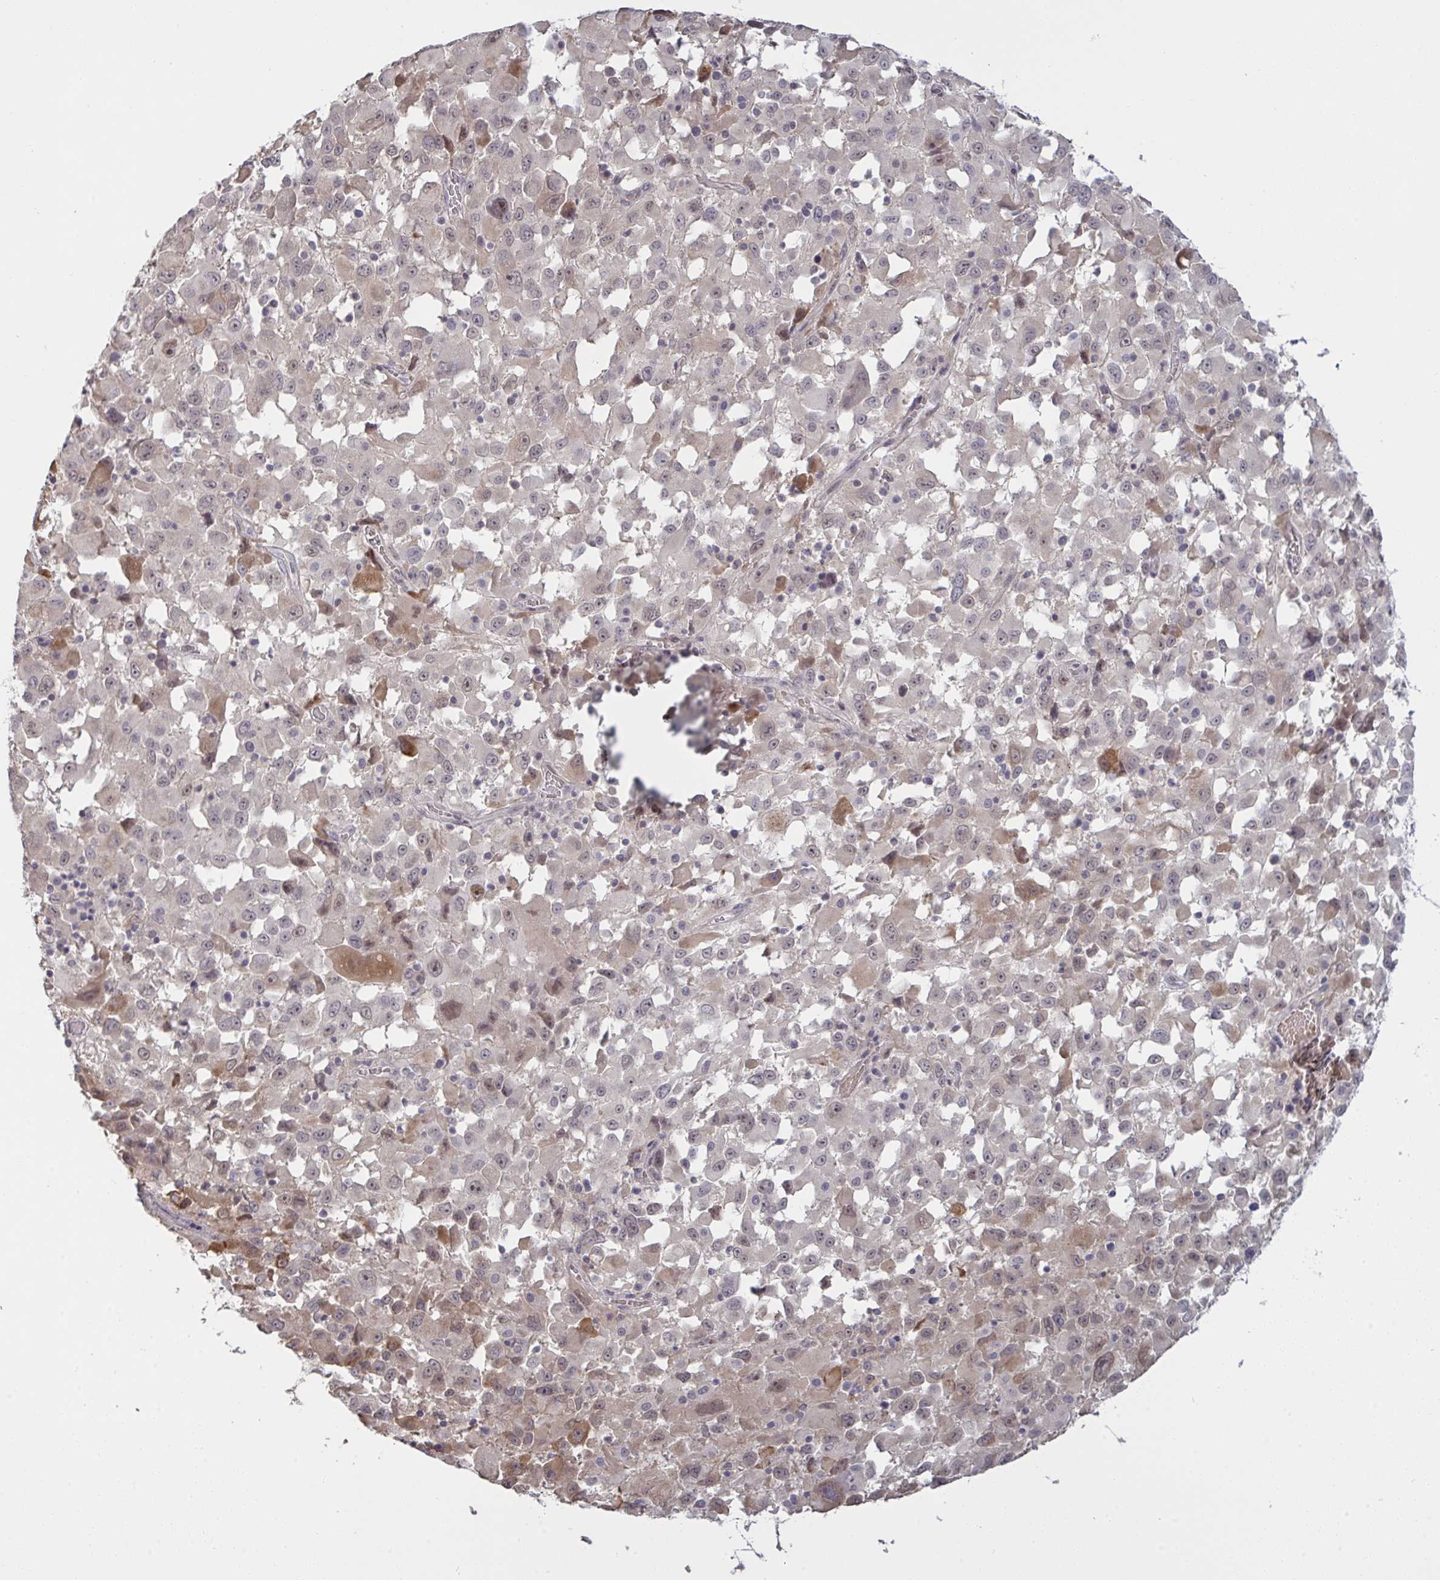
{"staining": {"intensity": "moderate", "quantity": "<25%", "location": "cytoplasmic/membranous,nuclear"}, "tissue": "melanoma", "cell_type": "Tumor cells", "image_type": "cancer", "snomed": [{"axis": "morphology", "description": "Malignant melanoma, Metastatic site"}, {"axis": "topography", "description": "Soft tissue"}], "caption": "This is an image of IHC staining of melanoma, which shows moderate staining in the cytoplasmic/membranous and nuclear of tumor cells.", "gene": "ZNF784", "patient": {"sex": "male", "age": 50}}